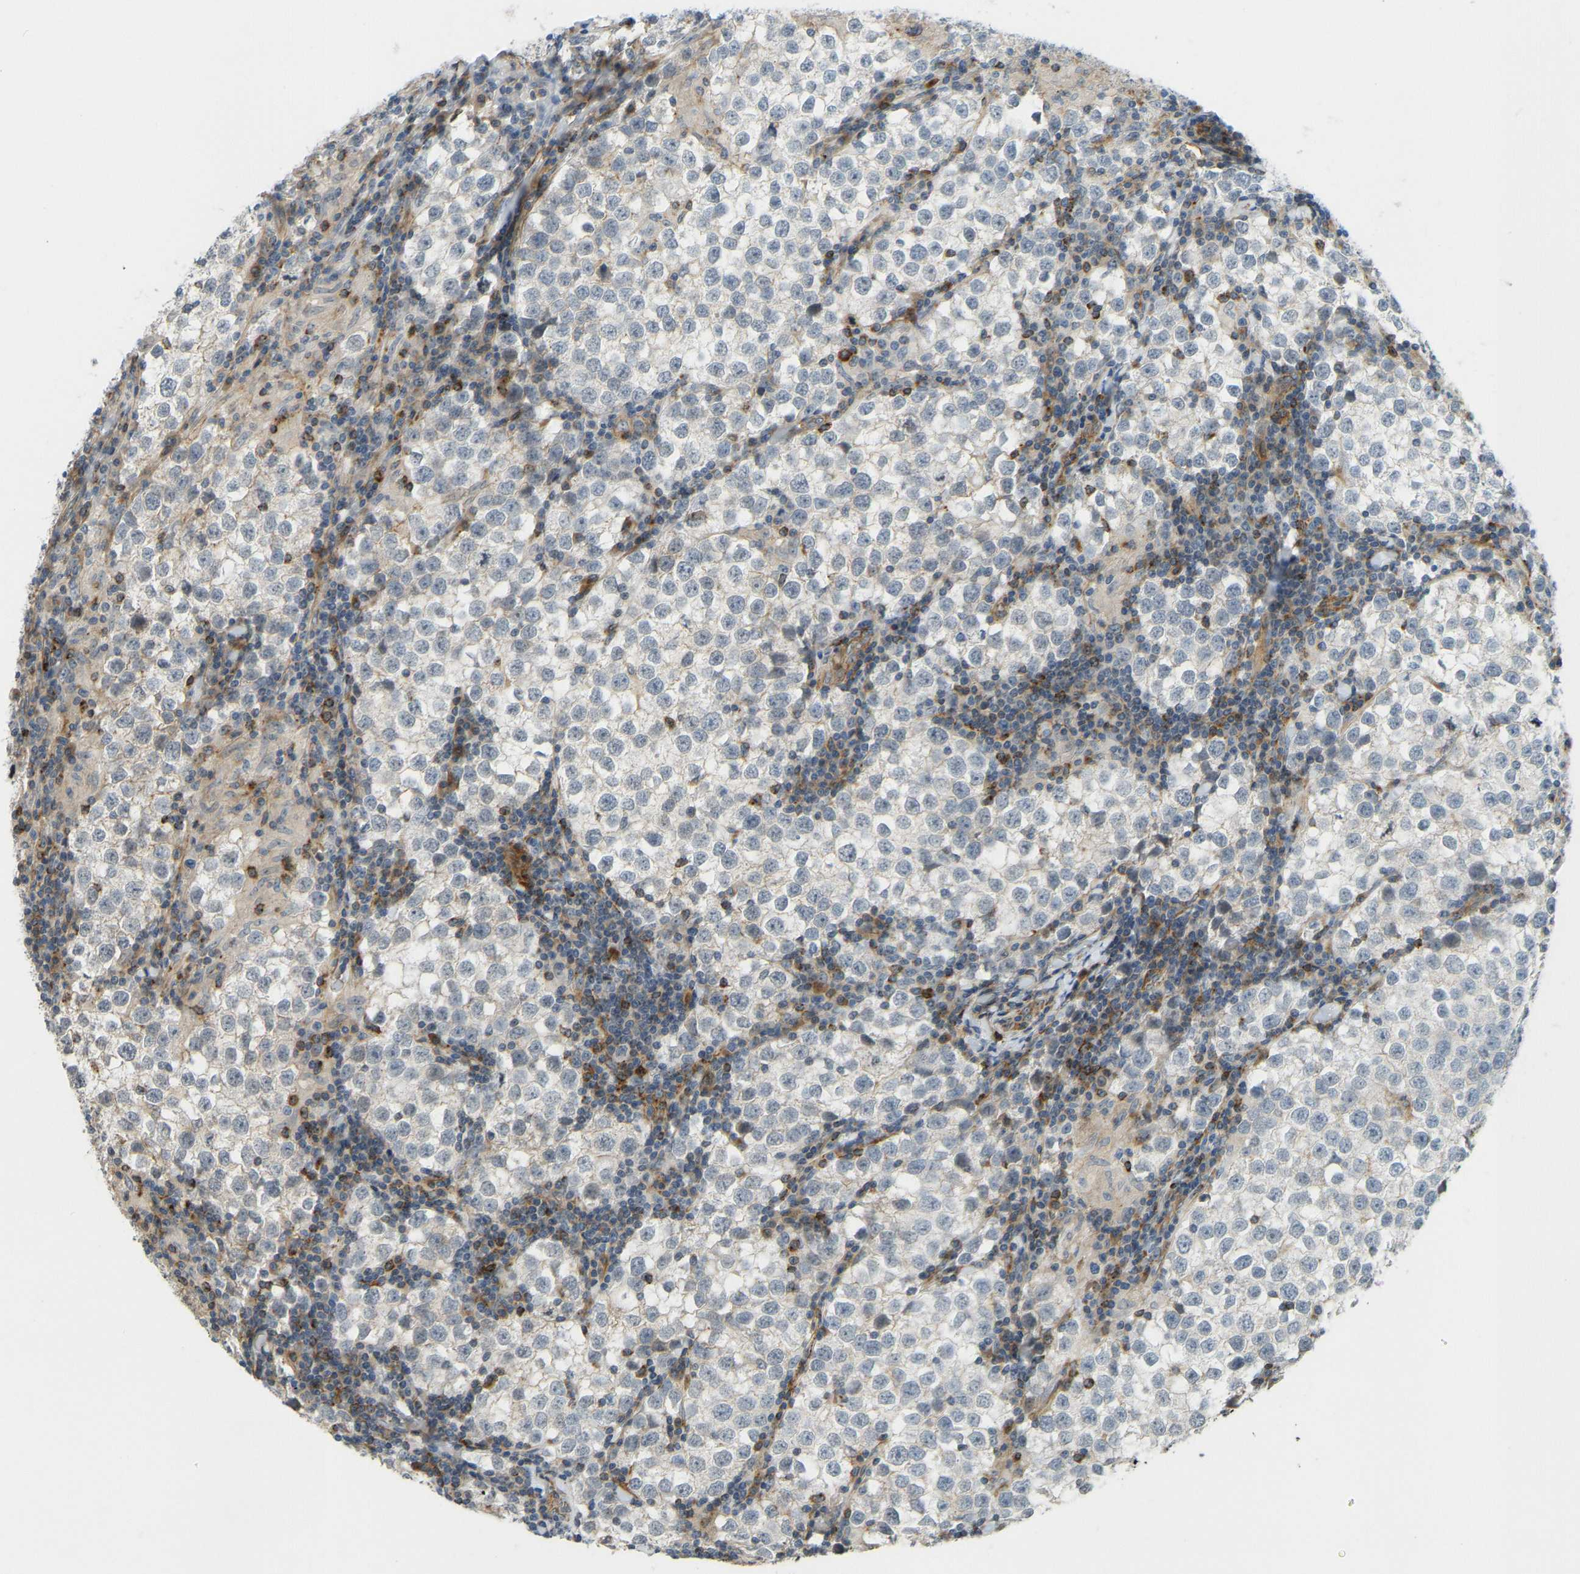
{"staining": {"intensity": "negative", "quantity": "none", "location": "none"}, "tissue": "testis cancer", "cell_type": "Tumor cells", "image_type": "cancer", "snomed": [{"axis": "morphology", "description": "Seminoma, NOS"}, {"axis": "morphology", "description": "Carcinoma, Embryonal, NOS"}, {"axis": "topography", "description": "Testis"}], "caption": "Histopathology image shows no protein positivity in tumor cells of testis cancer tissue. Brightfield microscopy of immunohistochemistry stained with DAB (3,3'-diaminobenzidine) (brown) and hematoxylin (blue), captured at high magnification.", "gene": "KIAA1671", "patient": {"sex": "male", "age": 36}}